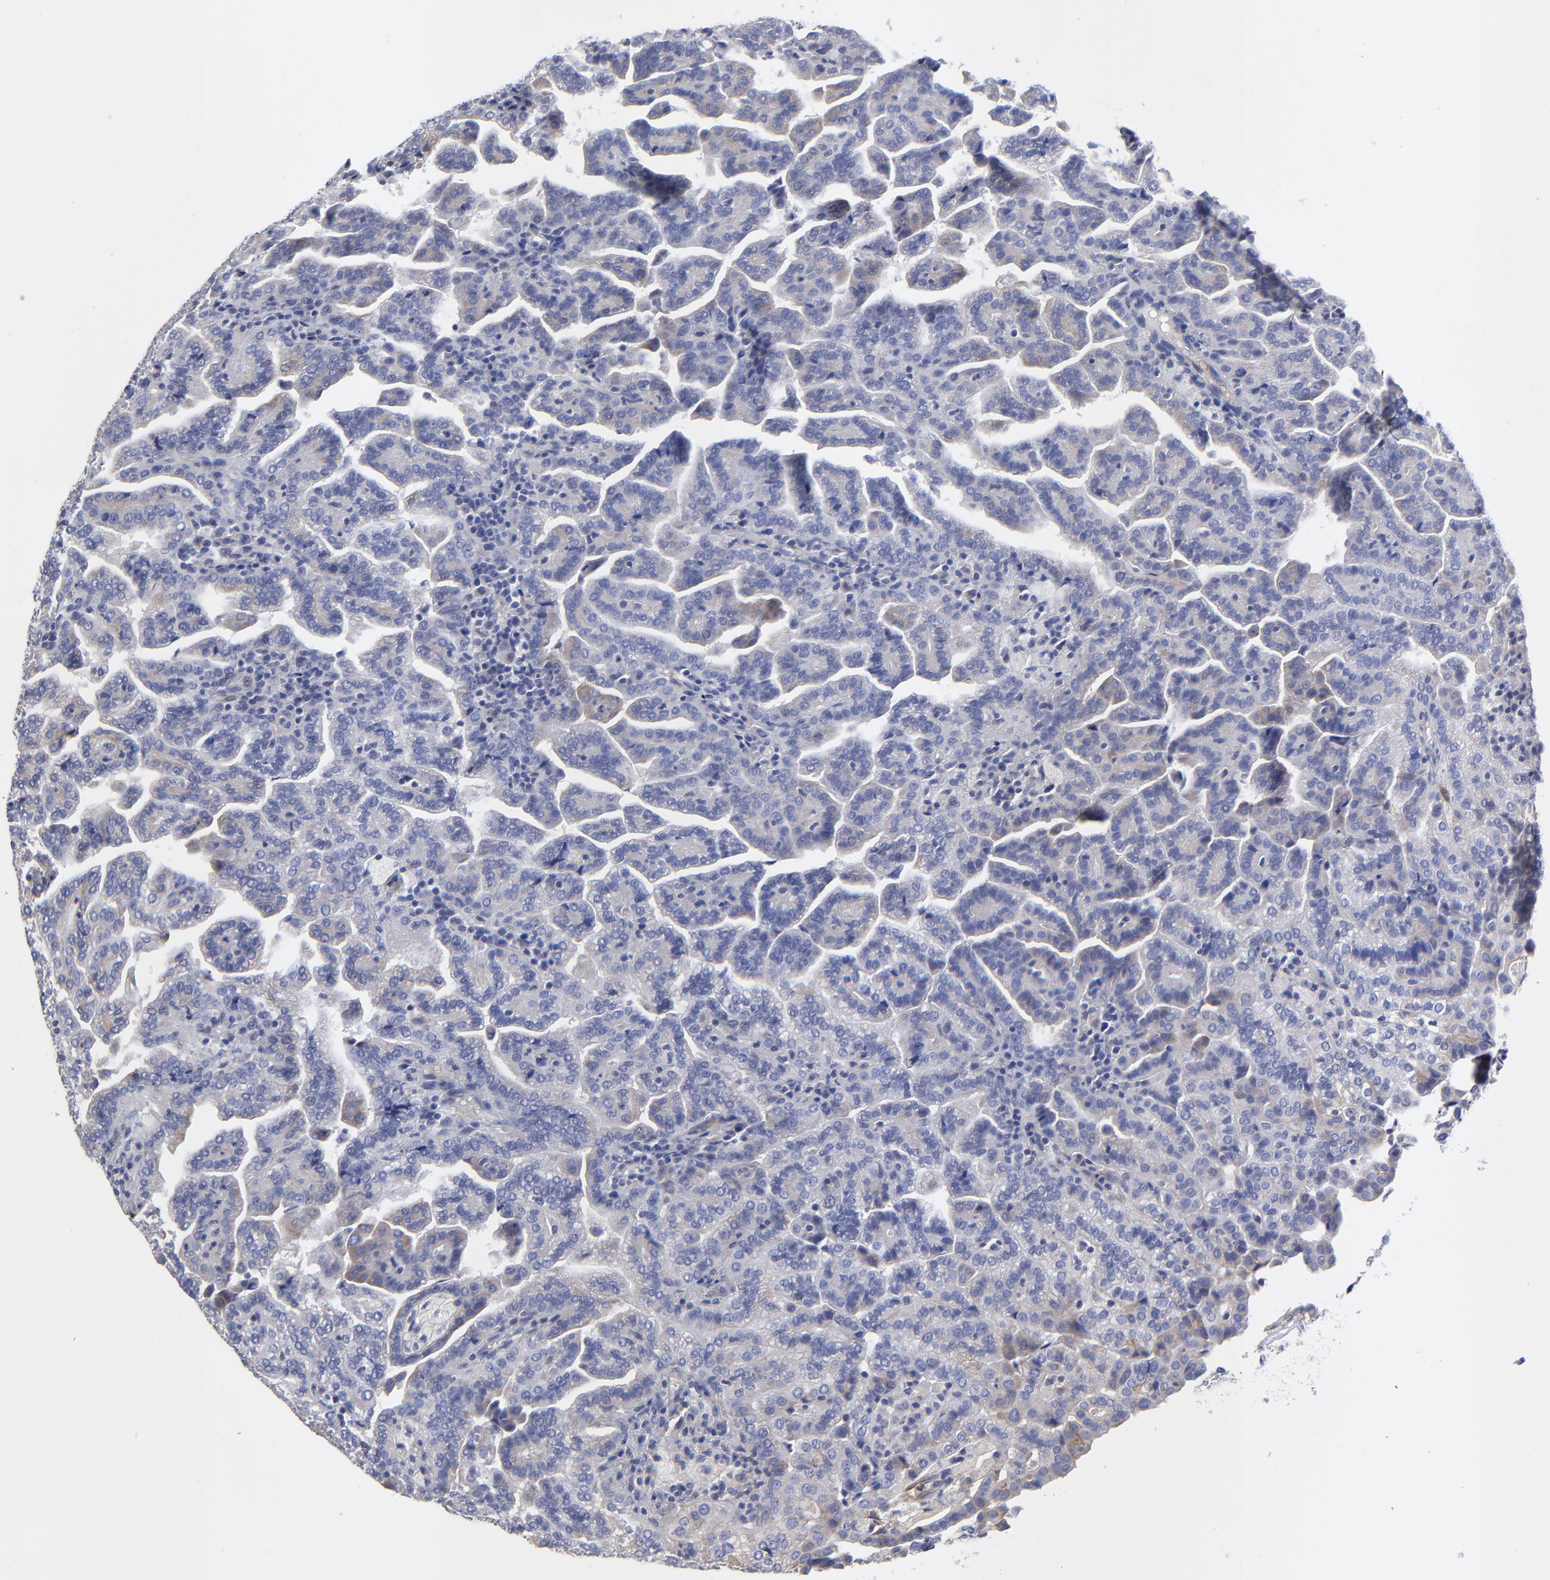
{"staining": {"intensity": "weak", "quantity": "<25%", "location": "cytoplasmic/membranous"}, "tissue": "renal cancer", "cell_type": "Tumor cells", "image_type": "cancer", "snomed": [{"axis": "morphology", "description": "Adenocarcinoma, NOS"}, {"axis": "topography", "description": "Kidney"}], "caption": "Human renal cancer (adenocarcinoma) stained for a protein using immunohistochemistry (IHC) demonstrates no staining in tumor cells.", "gene": "SULF2", "patient": {"sex": "male", "age": 61}}